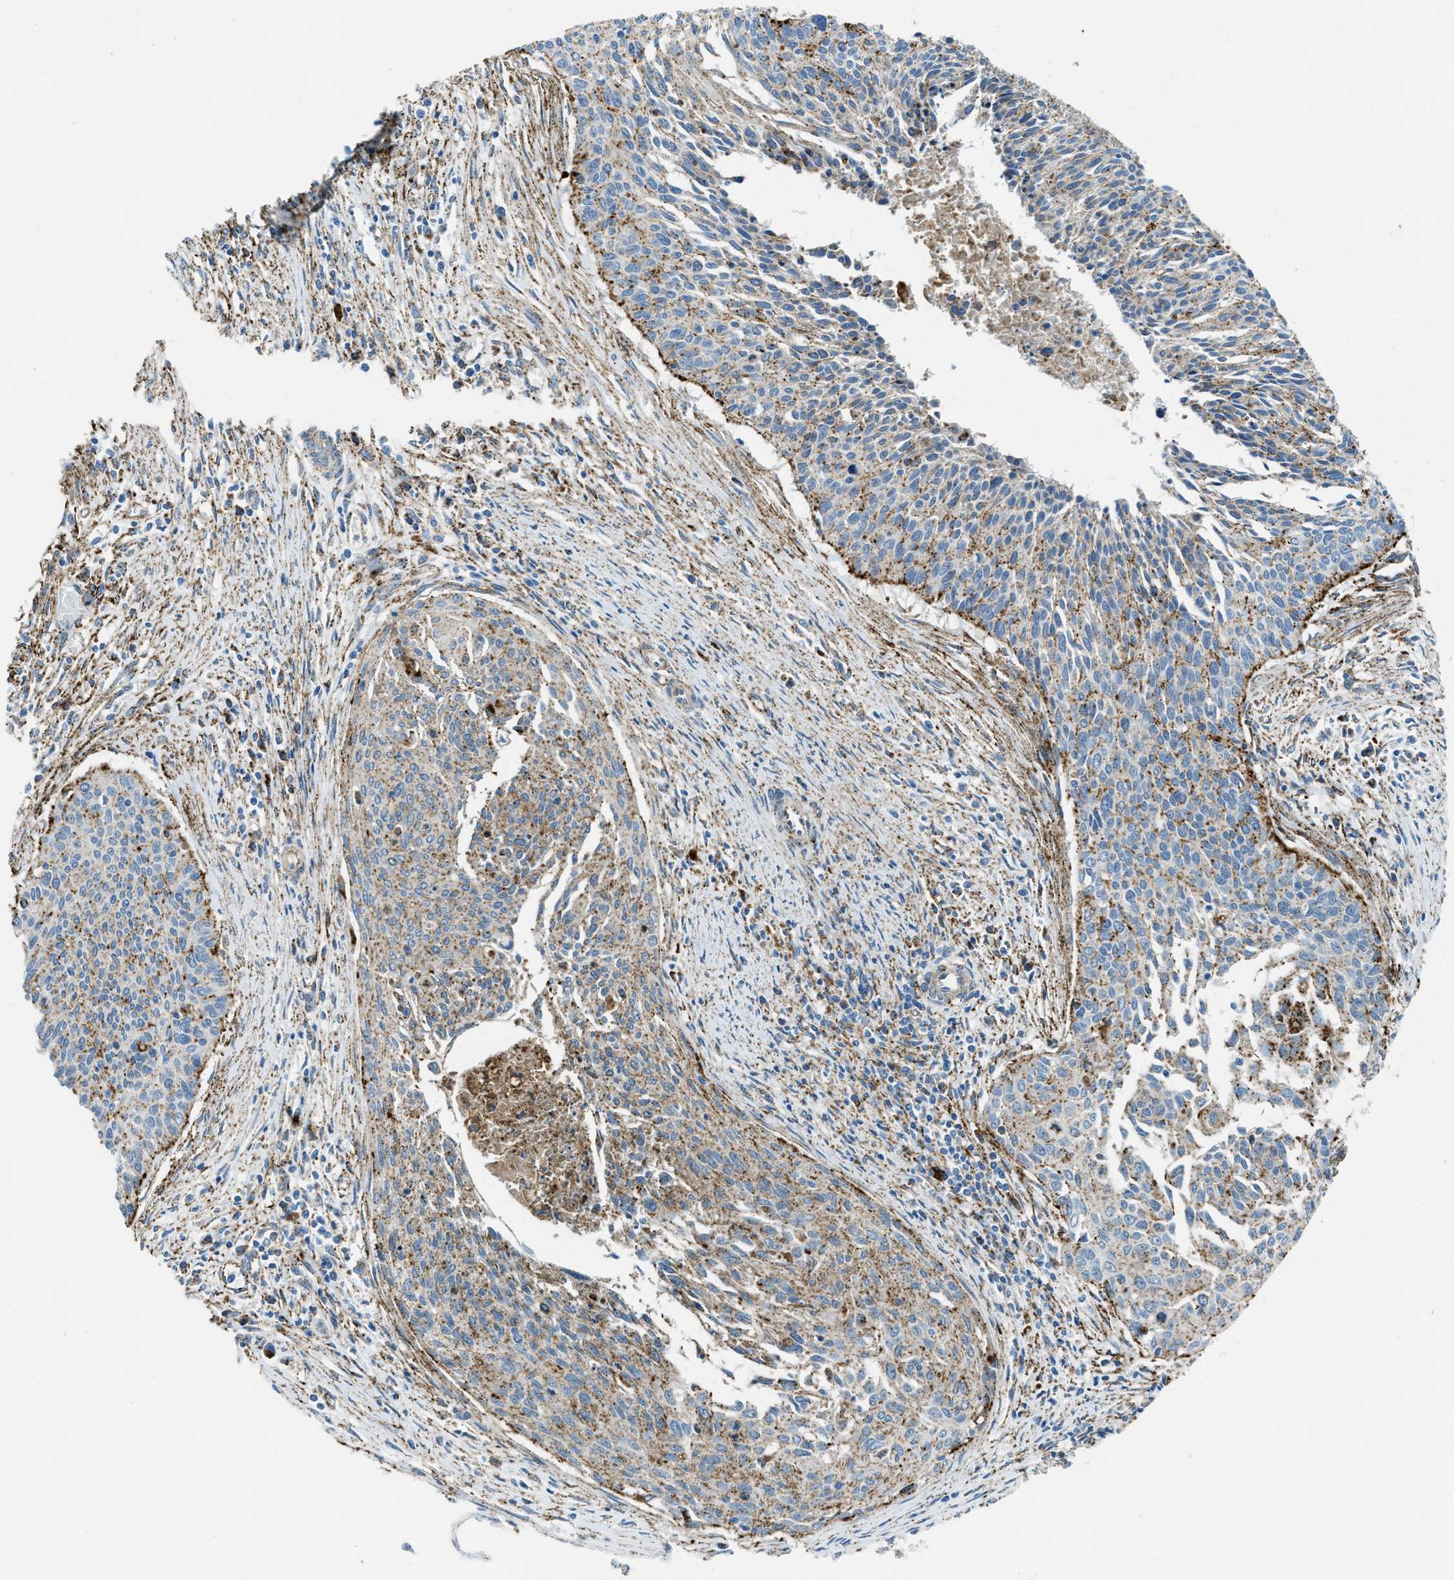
{"staining": {"intensity": "moderate", "quantity": ">75%", "location": "cytoplasmic/membranous"}, "tissue": "cervical cancer", "cell_type": "Tumor cells", "image_type": "cancer", "snomed": [{"axis": "morphology", "description": "Squamous cell carcinoma, NOS"}, {"axis": "topography", "description": "Cervix"}], "caption": "A medium amount of moderate cytoplasmic/membranous expression is identified in about >75% of tumor cells in squamous cell carcinoma (cervical) tissue. (IHC, brightfield microscopy, high magnification).", "gene": "SCARB2", "patient": {"sex": "female", "age": 55}}